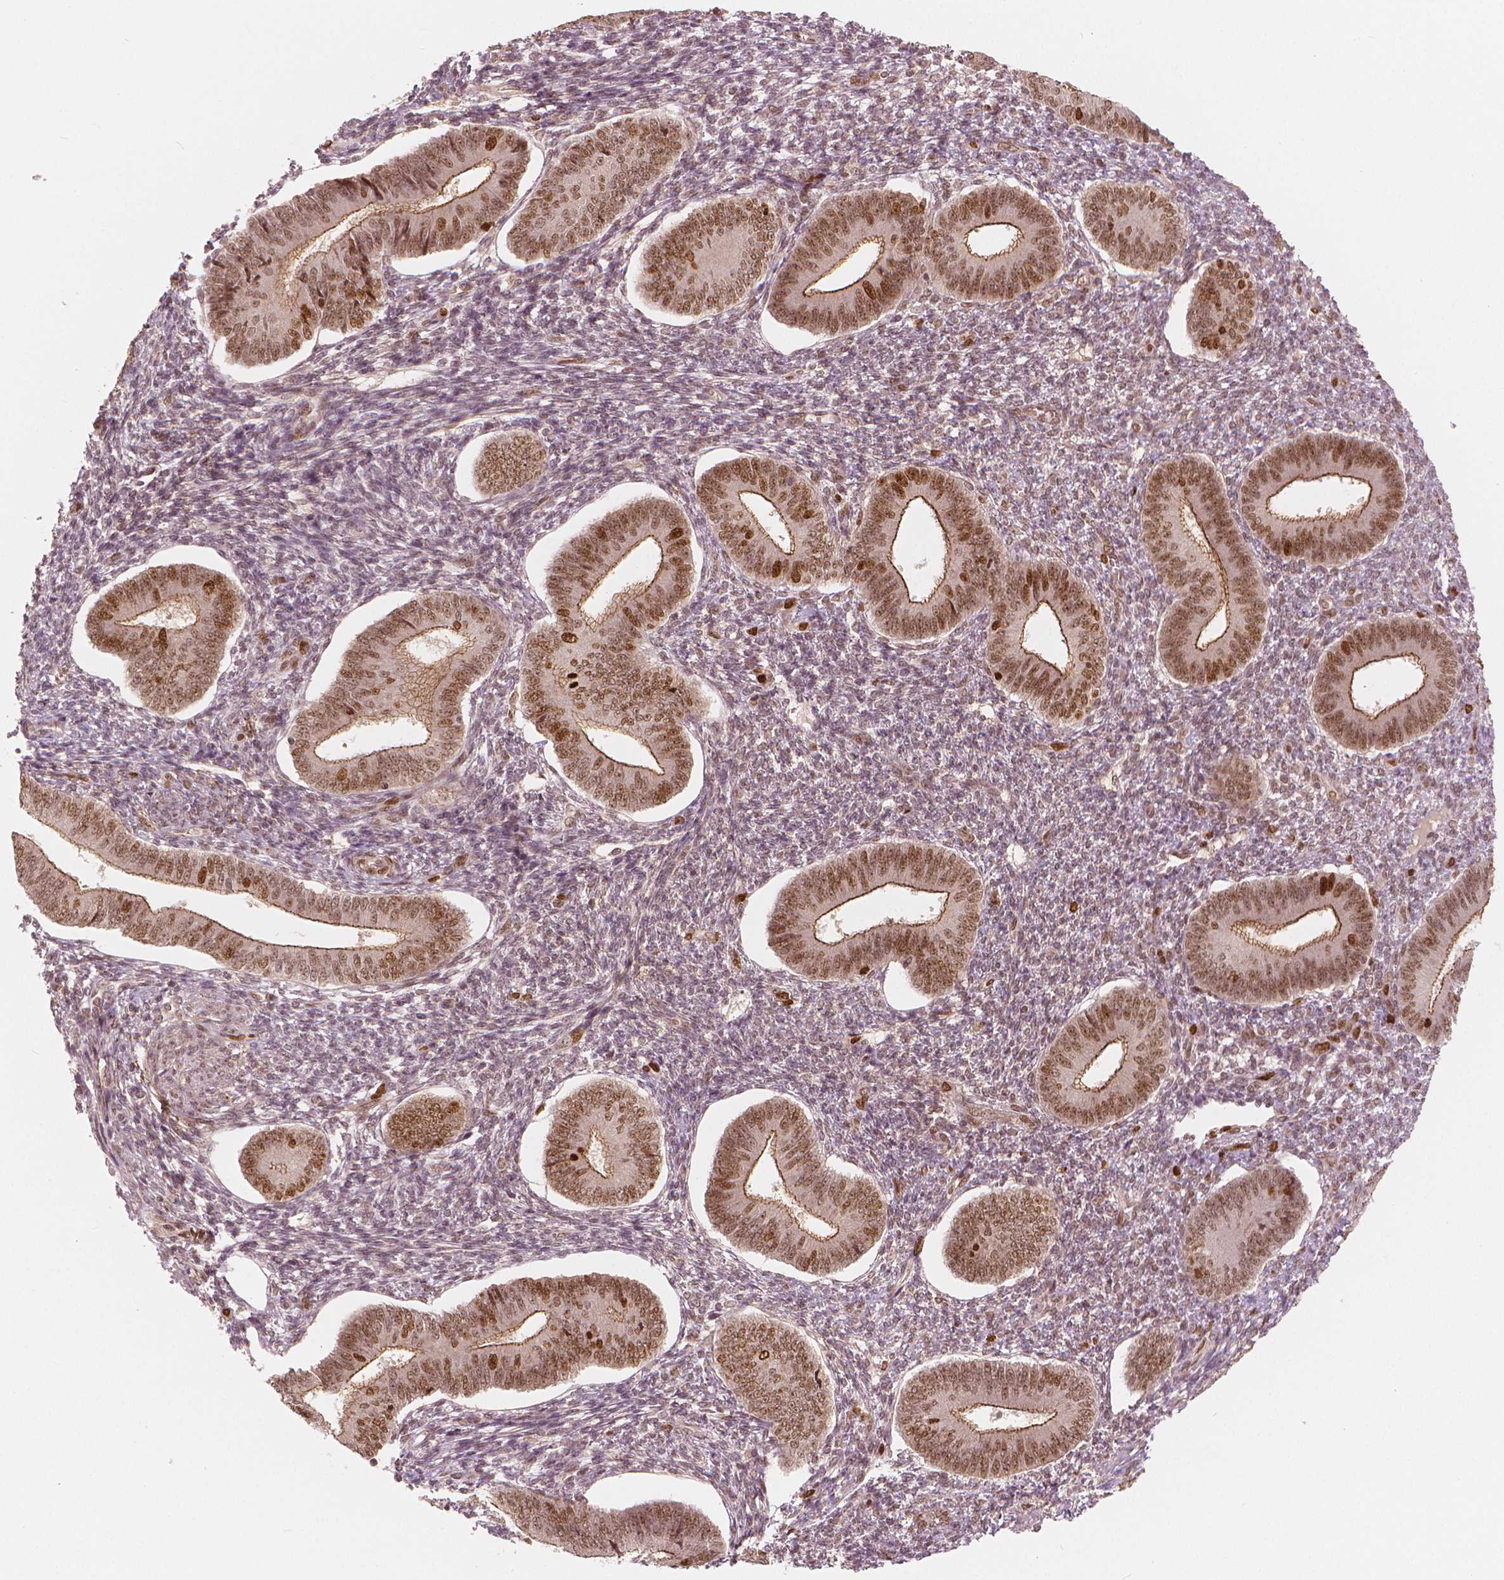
{"staining": {"intensity": "strong", "quantity": "<25%", "location": "nuclear"}, "tissue": "endometrium", "cell_type": "Cells in endometrial stroma", "image_type": "normal", "snomed": [{"axis": "morphology", "description": "Normal tissue, NOS"}, {"axis": "topography", "description": "Endometrium"}], "caption": "Immunohistochemical staining of normal endometrium displays strong nuclear protein staining in about <25% of cells in endometrial stroma. (DAB (3,3'-diaminobenzidine) IHC with brightfield microscopy, high magnification).", "gene": "NSD2", "patient": {"sex": "female", "age": 42}}